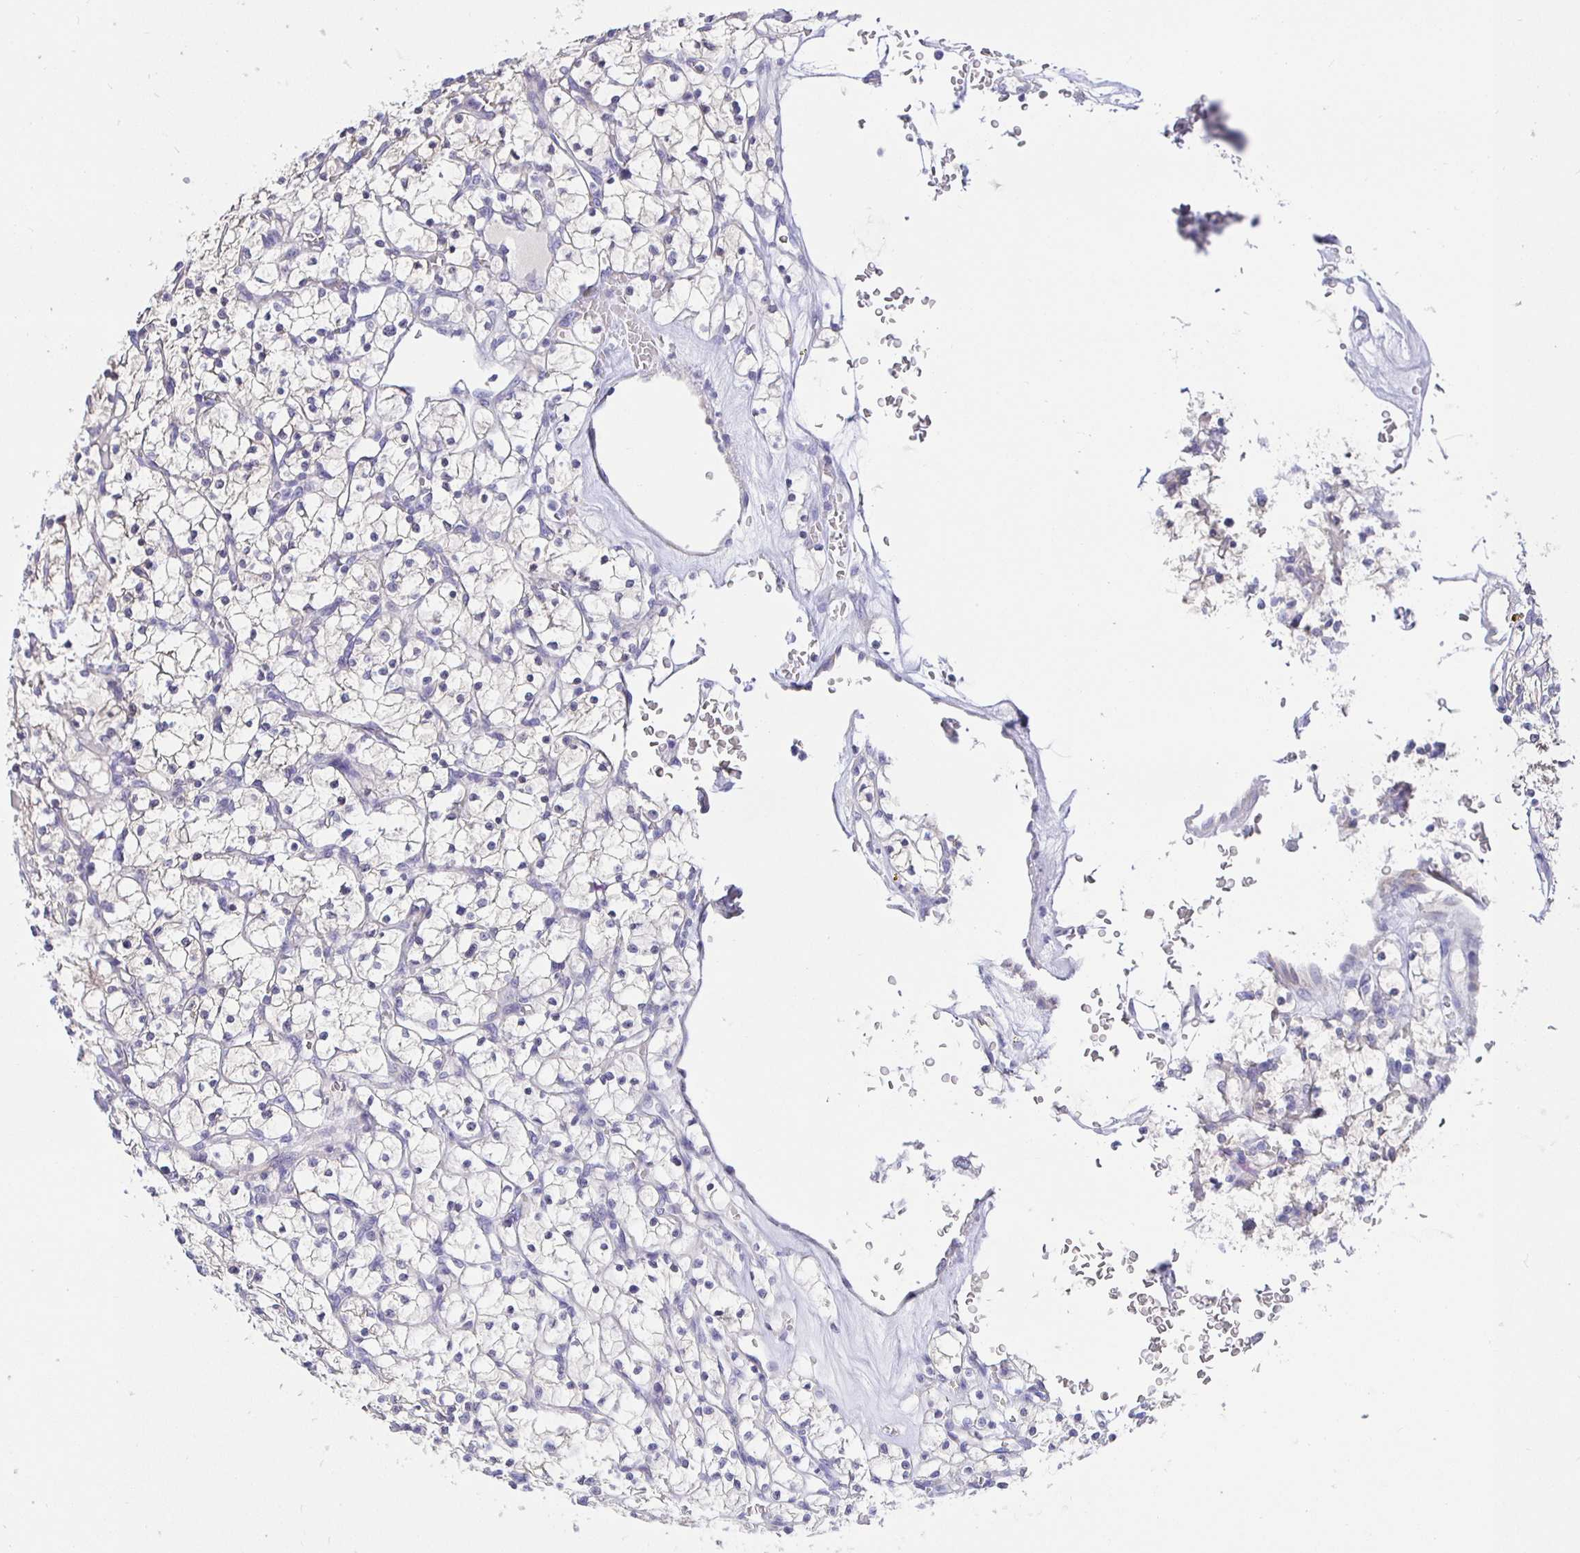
{"staining": {"intensity": "negative", "quantity": "none", "location": "none"}, "tissue": "renal cancer", "cell_type": "Tumor cells", "image_type": "cancer", "snomed": [{"axis": "morphology", "description": "Adenocarcinoma, NOS"}, {"axis": "topography", "description": "Kidney"}], "caption": "Renal cancer stained for a protein using immunohistochemistry shows no expression tumor cells.", "gene": "HSPA4L", "patient": {"sex": "female", "age": 64}}